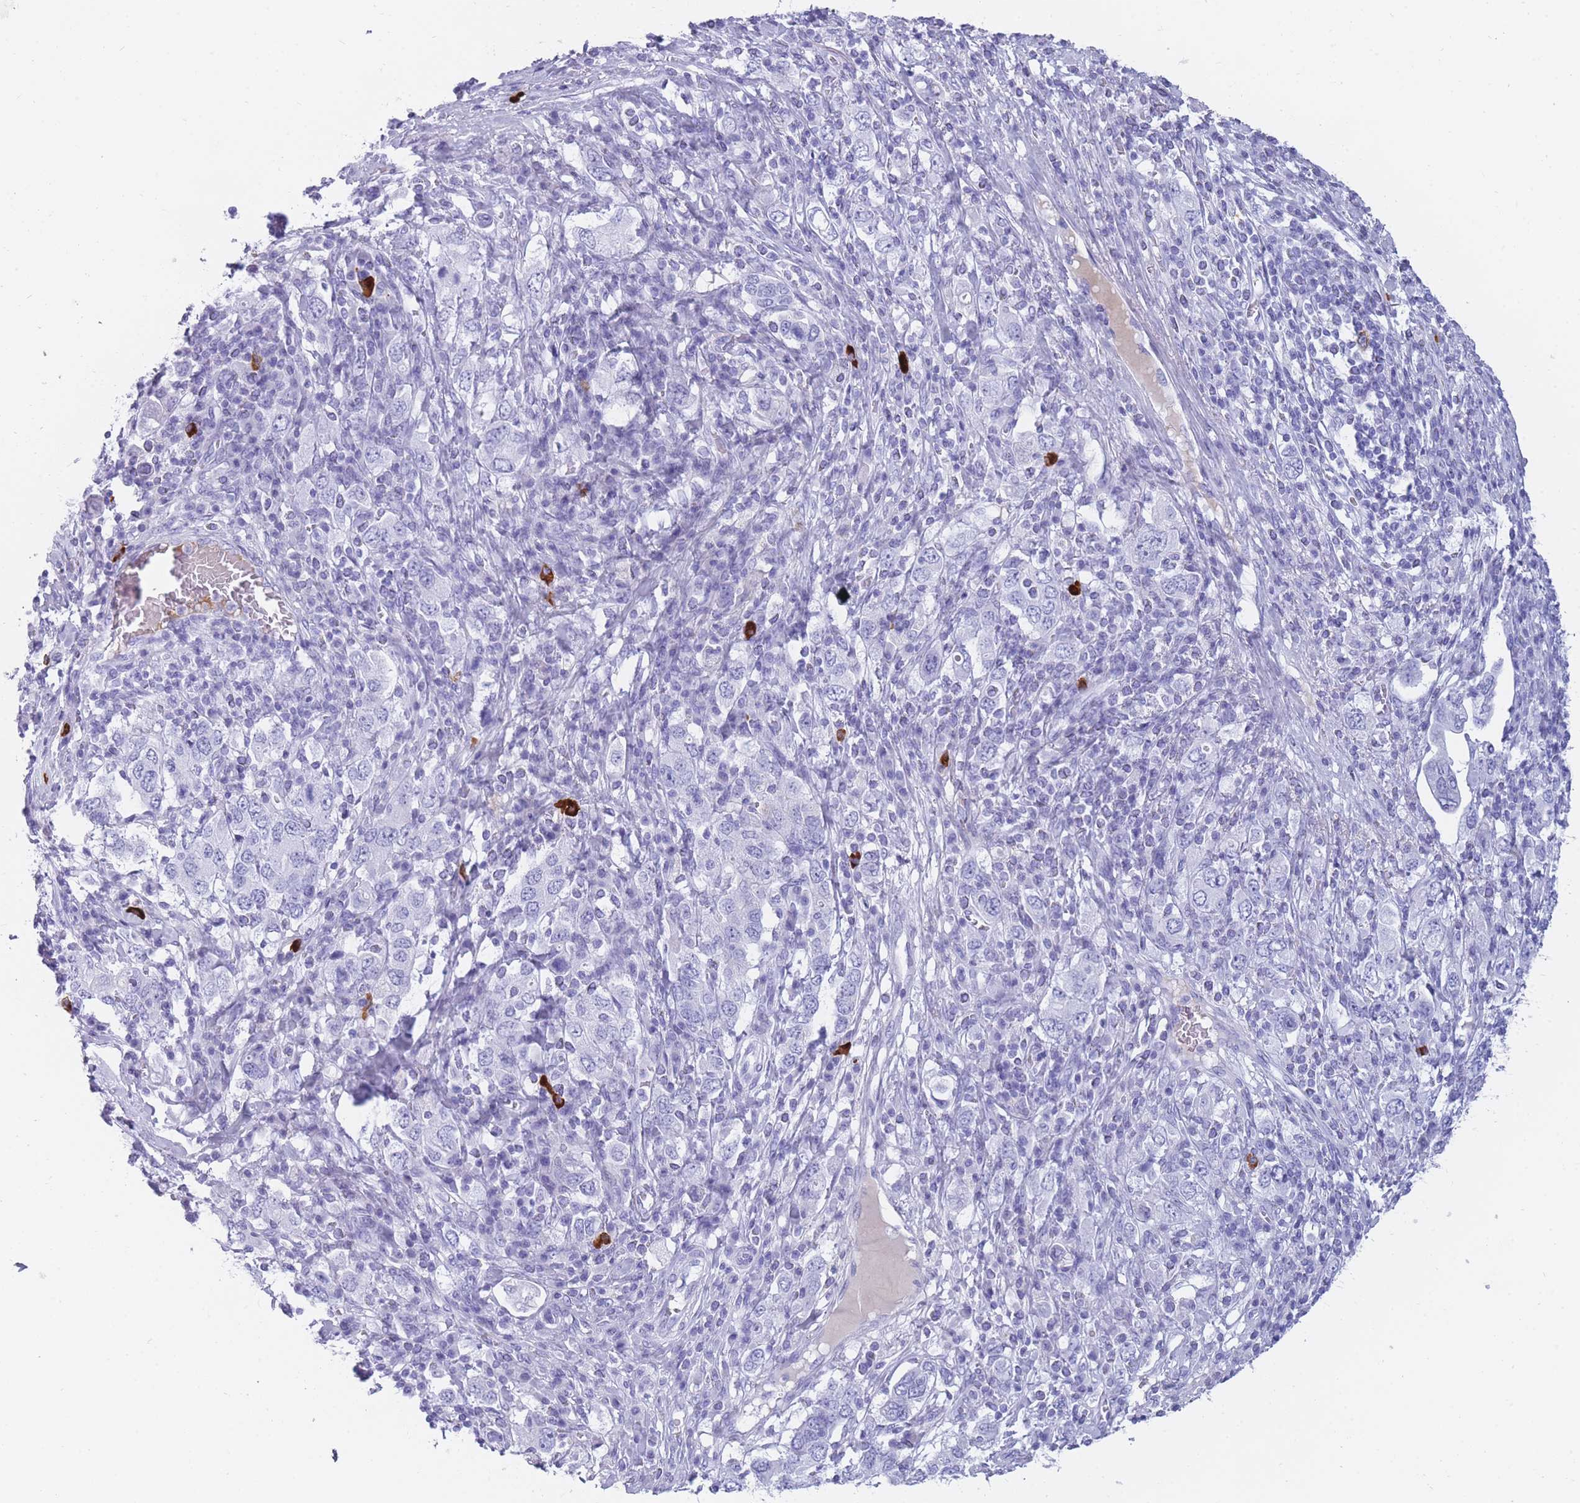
{"staining": {"intensity": "negative", "quantity": "none", "location": "none"}, "tissue": "stomach cancer", "cell_type": "Tumor cells", "image_type": "cancer", "snomed": [{"axis": "morphology", "description": "Adenocarcinoma, NOS"}, {"axis": "topography", "description": "Stomach, upper"}, {"axis": "topography", "description": "Stomach"}], "caption": "DAB (3,3'-diaminobenzidine) immunohistochemical staining of stomach adenocarcinoma exhibits no significant positivity in tumor cells.", "gene": "TNFSF11", "patient": {"sex": "male", "age": 62}}